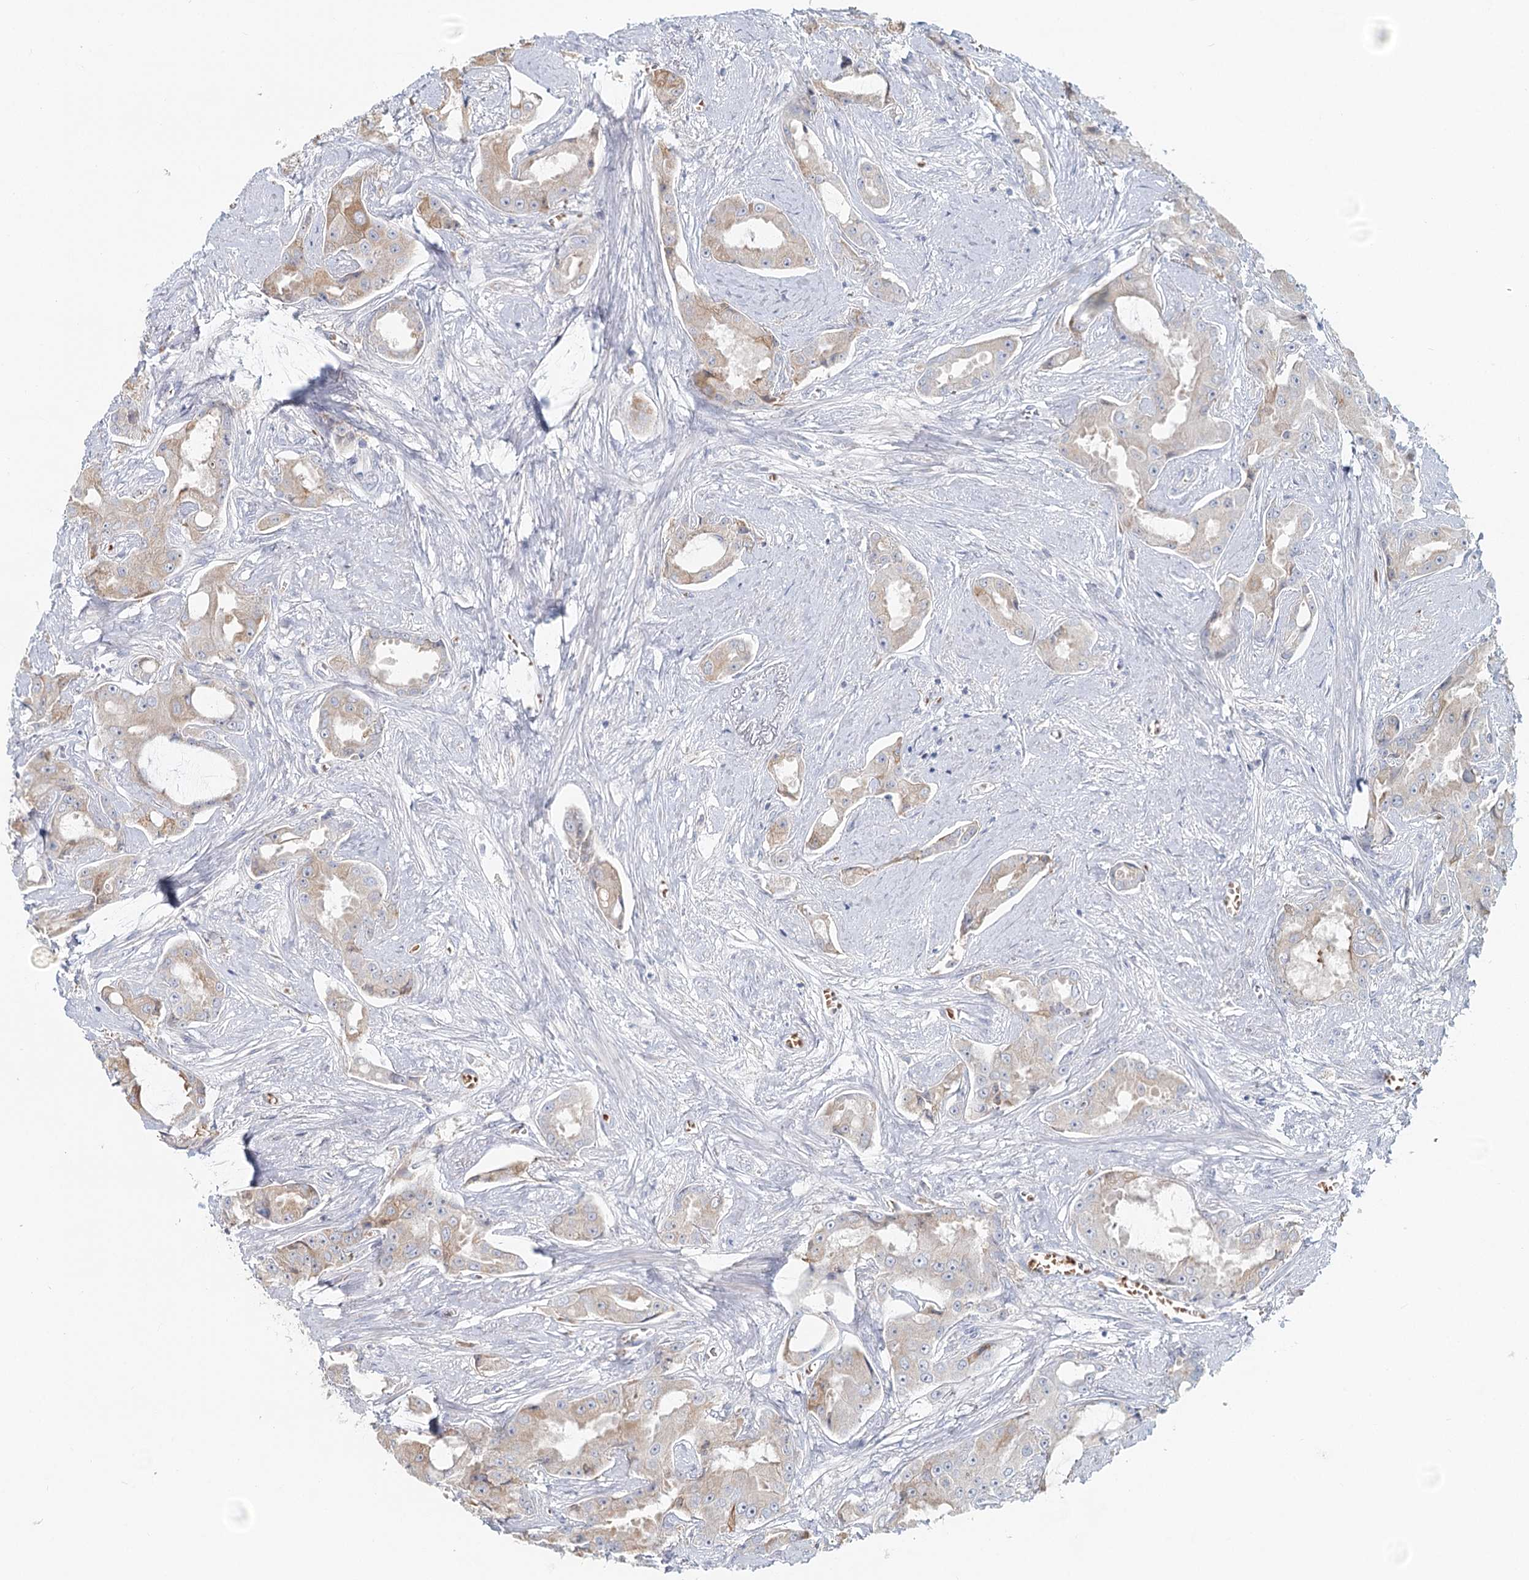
{"staining": {"intensity": "weak", "quantity": "25%-75%", "location": "cytoplasmic/membranous"}, "tissue": "prostate cancer", "cell_type": "Tumor cells", "image_type": "cancer", "snomed": [{"axis": "morphology", "description": "Adenocarcinoma, High grade"}, {"axis": "topography", "description": "Prostate"}], "caption": "Immunohistochemical staining of human prostate cancer shows weak cytoplasmic/membranous protein expression in about 25%-75% of tumor cells. (DAB IHC with brightfield microscopy, high magnification).", "gene": "ANKRD16", "patient": {"sex": "male", "age": 73}}